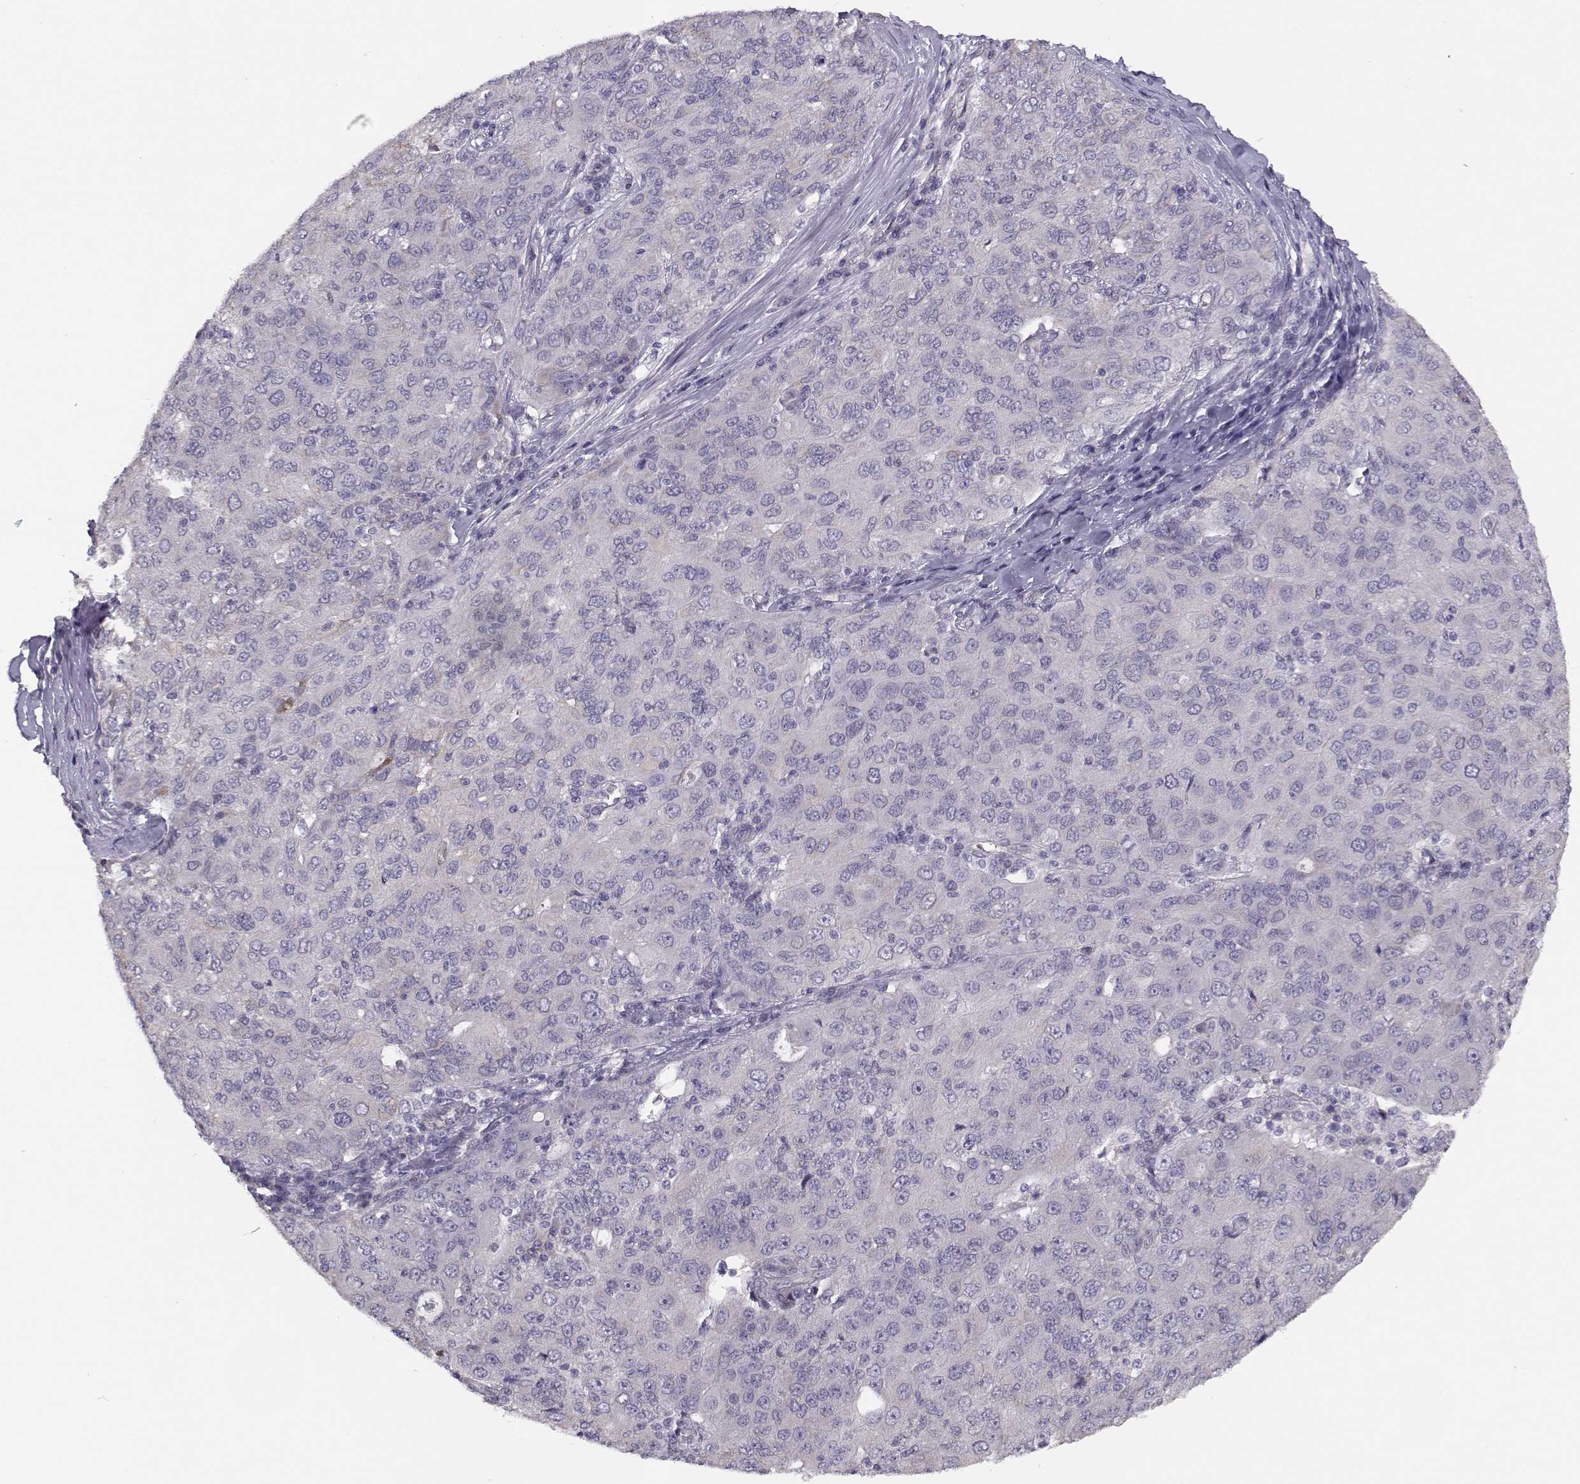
{"staining": {"intensity": "negative", "quantity": "none", "location": "none"}, "tissue": "ovarian cancer", "cell_type": "Tumor cells", "image_type": "cancer", "snomed": [{"axis": "morphology", "description": "Carcinoma, endometroid"}, {"axis": "topography", "description": "Ovary"}], "caption": "Ovarian endometroid carcinoma was stained to show a protein in brown. There is no significant staining in tumor cells. The staining is performed using DAB (3,3'-diaminobenzidine) brown chromogen with nuclei counter-stained in using hematoxylin.", "gene": "TMEM145", "patient": {"sex": "female", "age": 50}}